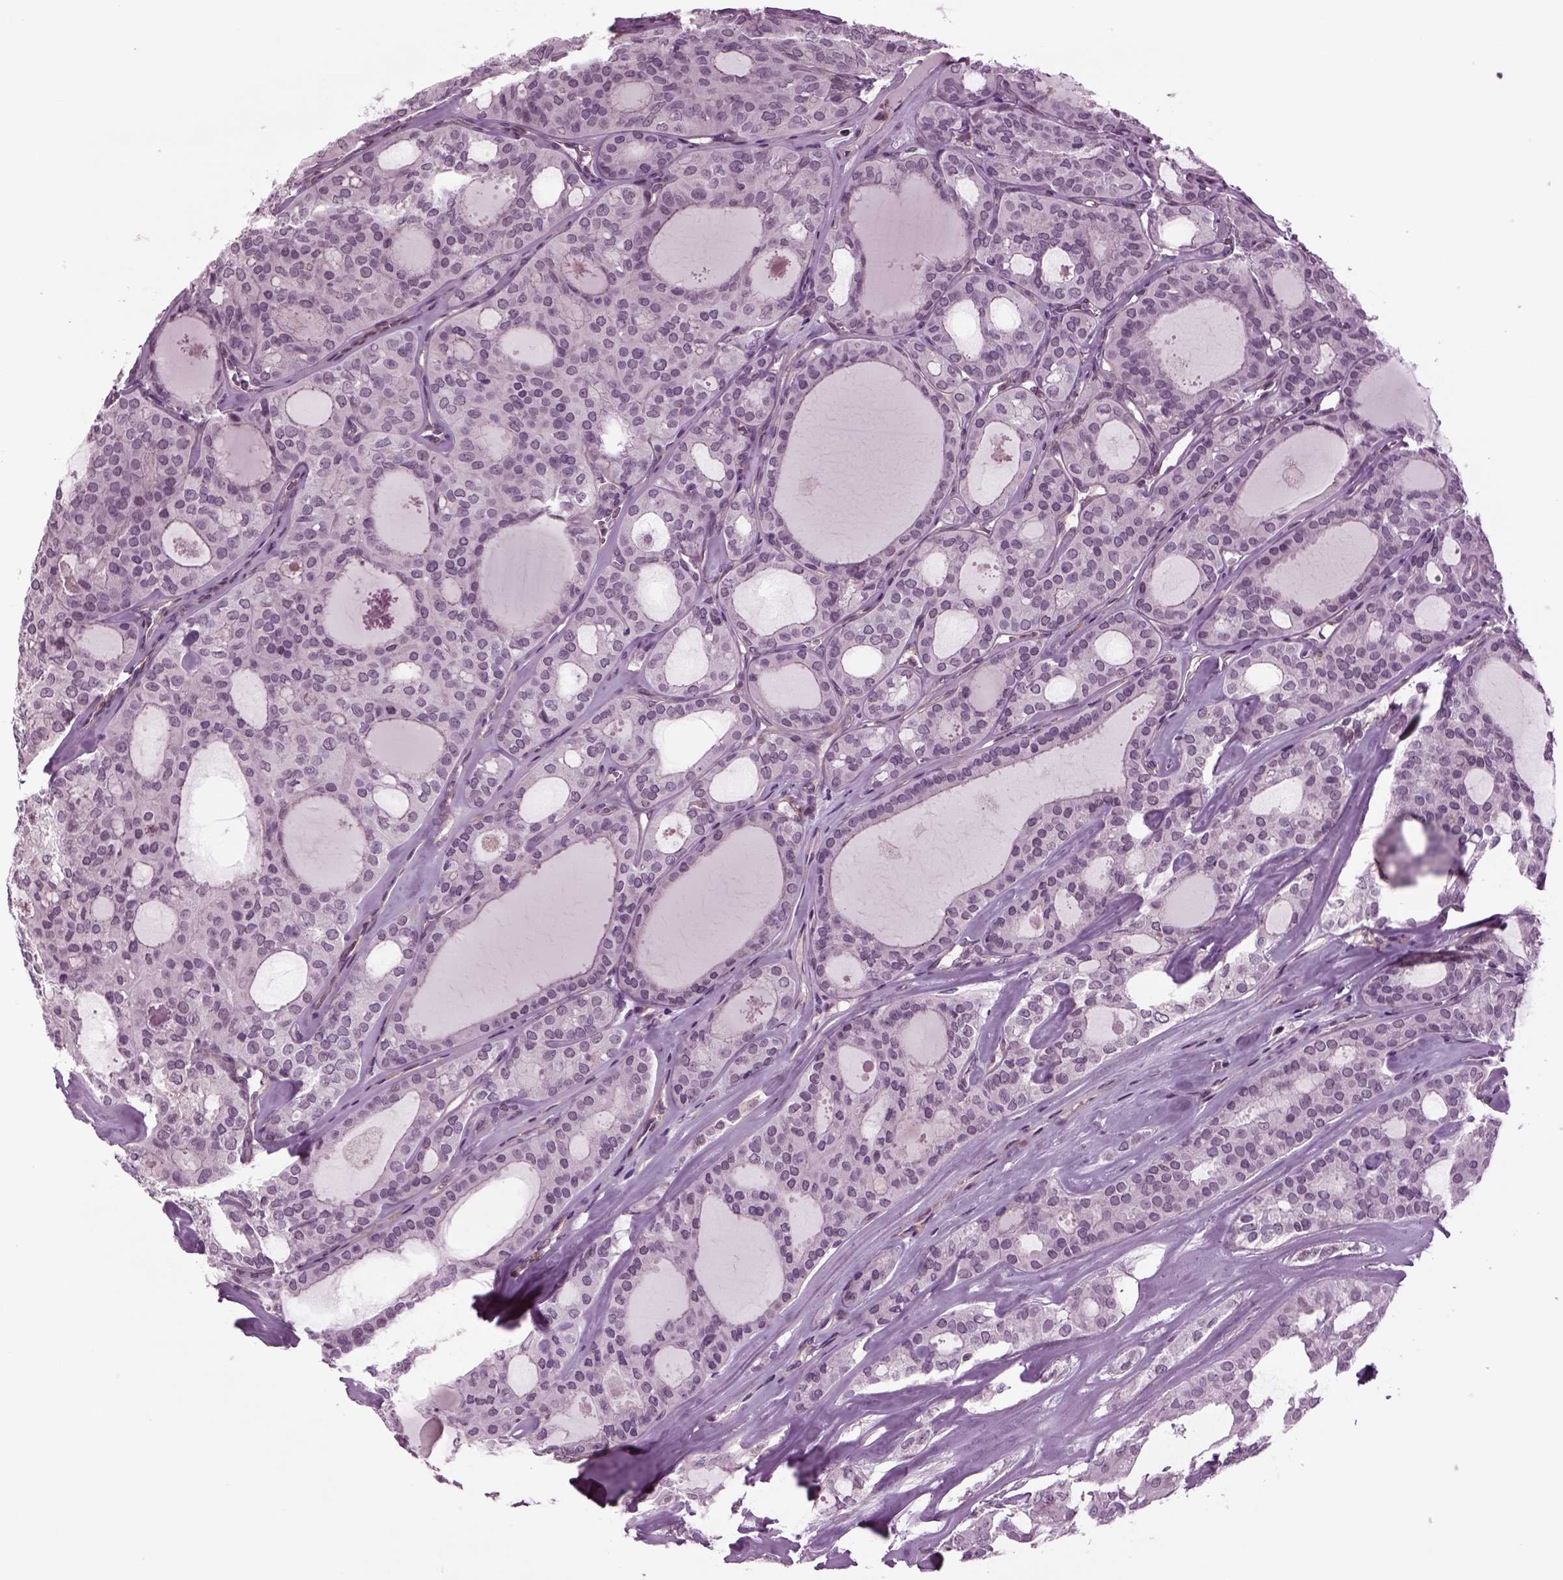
{"staining": {"intensity": "negative", "quantity": "none", "location": "none"}, "tissue": "thyroid cancer", "cell_type": "Tumor cells", "image_type": "cancer", "snomed": [{"axis": "morphology", "description": "Follicular adenoma carcinoma, NOS"}, {"axis": "topography", "description": "Thyroid gland"}], "caption": "This histopathology image is of thyroid cancer stained with immunohistochemistry (IHC) to label a protein in brown with the nuclei are counter-stained blue. There is no expression in tumor cells. (Stains: DAB IHC with hematoxylin counter stain, Microscopy: brightfield microscopy at high magnification).", "gene": "ODF3", "patient": {"sex": "male", "age": 75}}